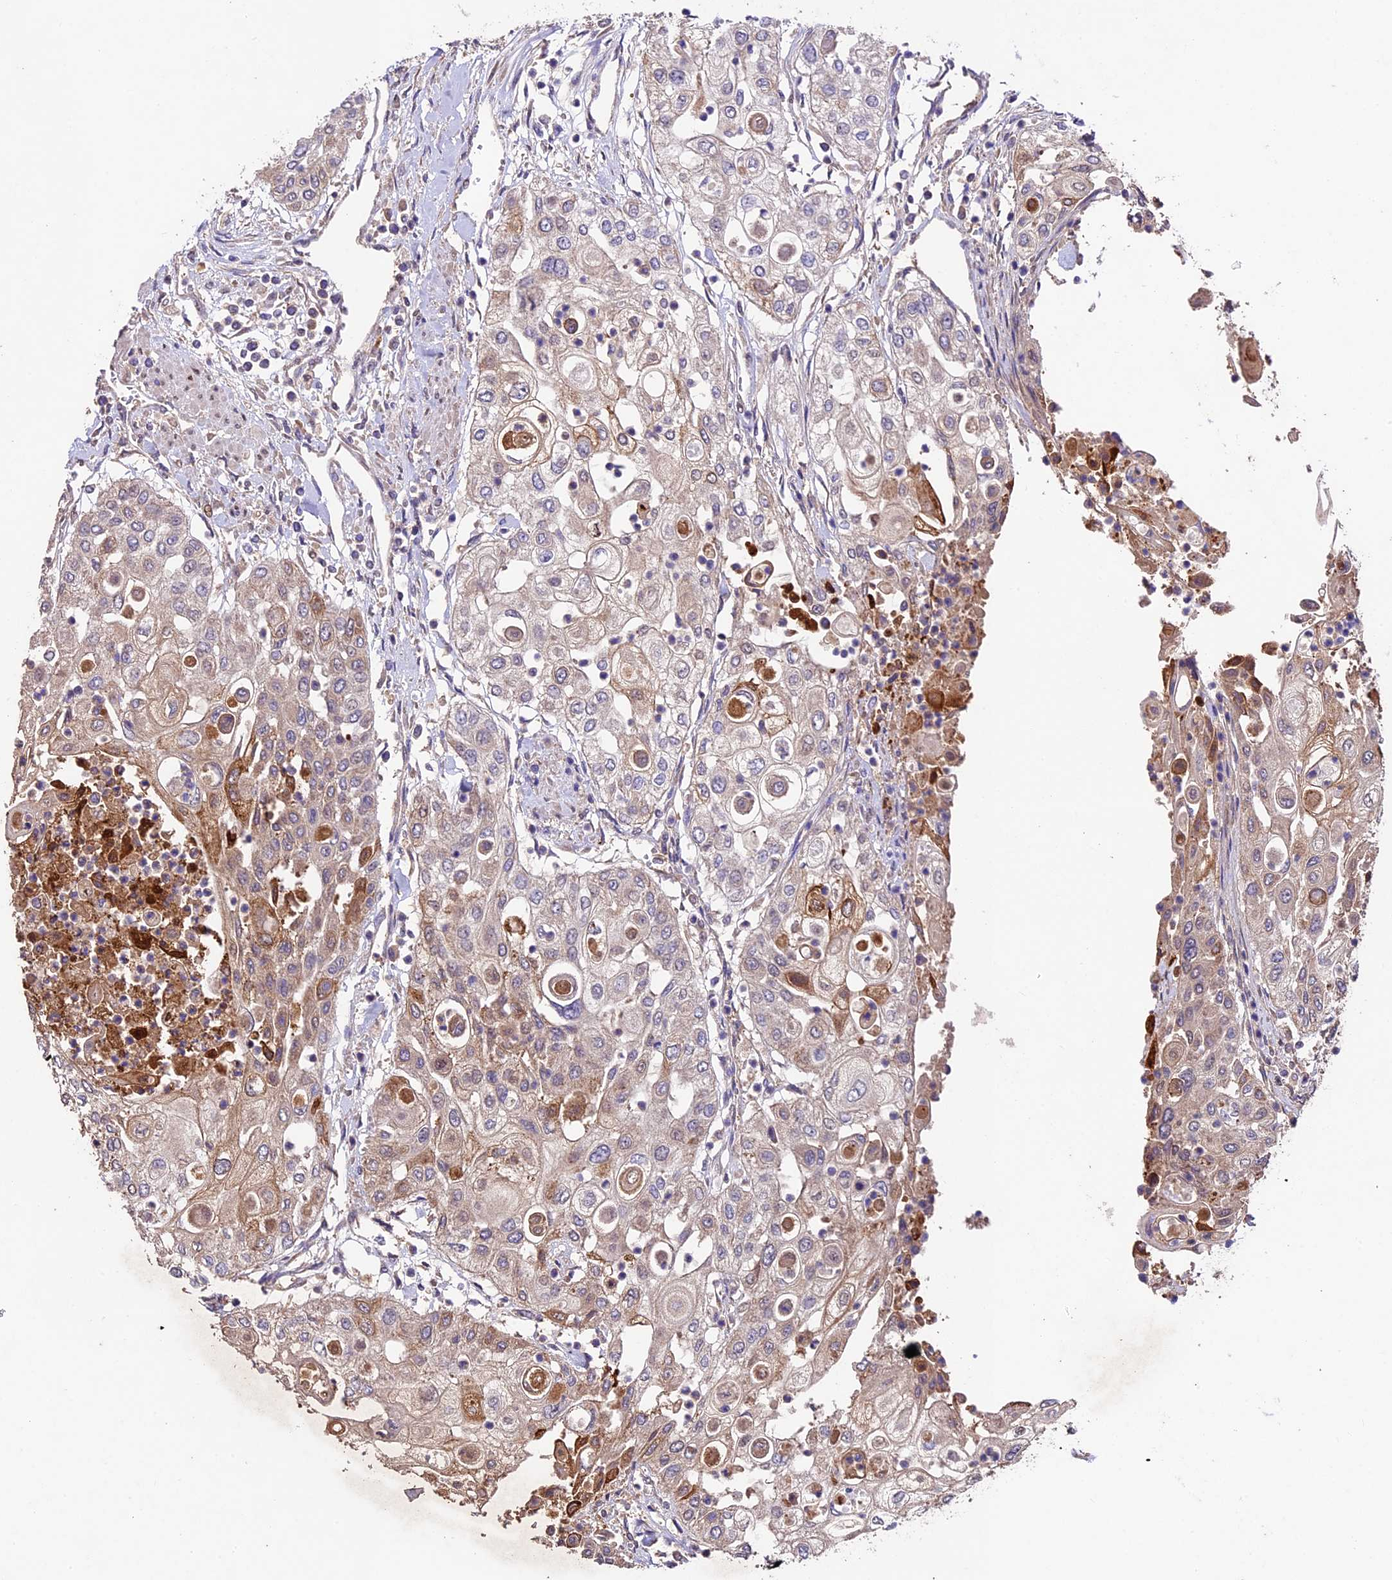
{"staining": {"intensity": "weak", "quantity": ">75%", "location": "cytoplasmic/membranous"}, "tissue": "urothelial cancer", "cell_type": "Tumor cells", "image_type": "cancer", "snomed": [{"axis": "morphology", "description": "Urothelial carcinoma, High grade"}, {"axis": "topography", "description": "Urinary bladder"}], "caption": "Weak cytoplasmic/membranous protein expression is appreciated in approximately >75% of tumor cells in urothelial carcinoma (high-grade).", "gene": "SBNO2", "patient": {"sex": "female", "age": 79}}